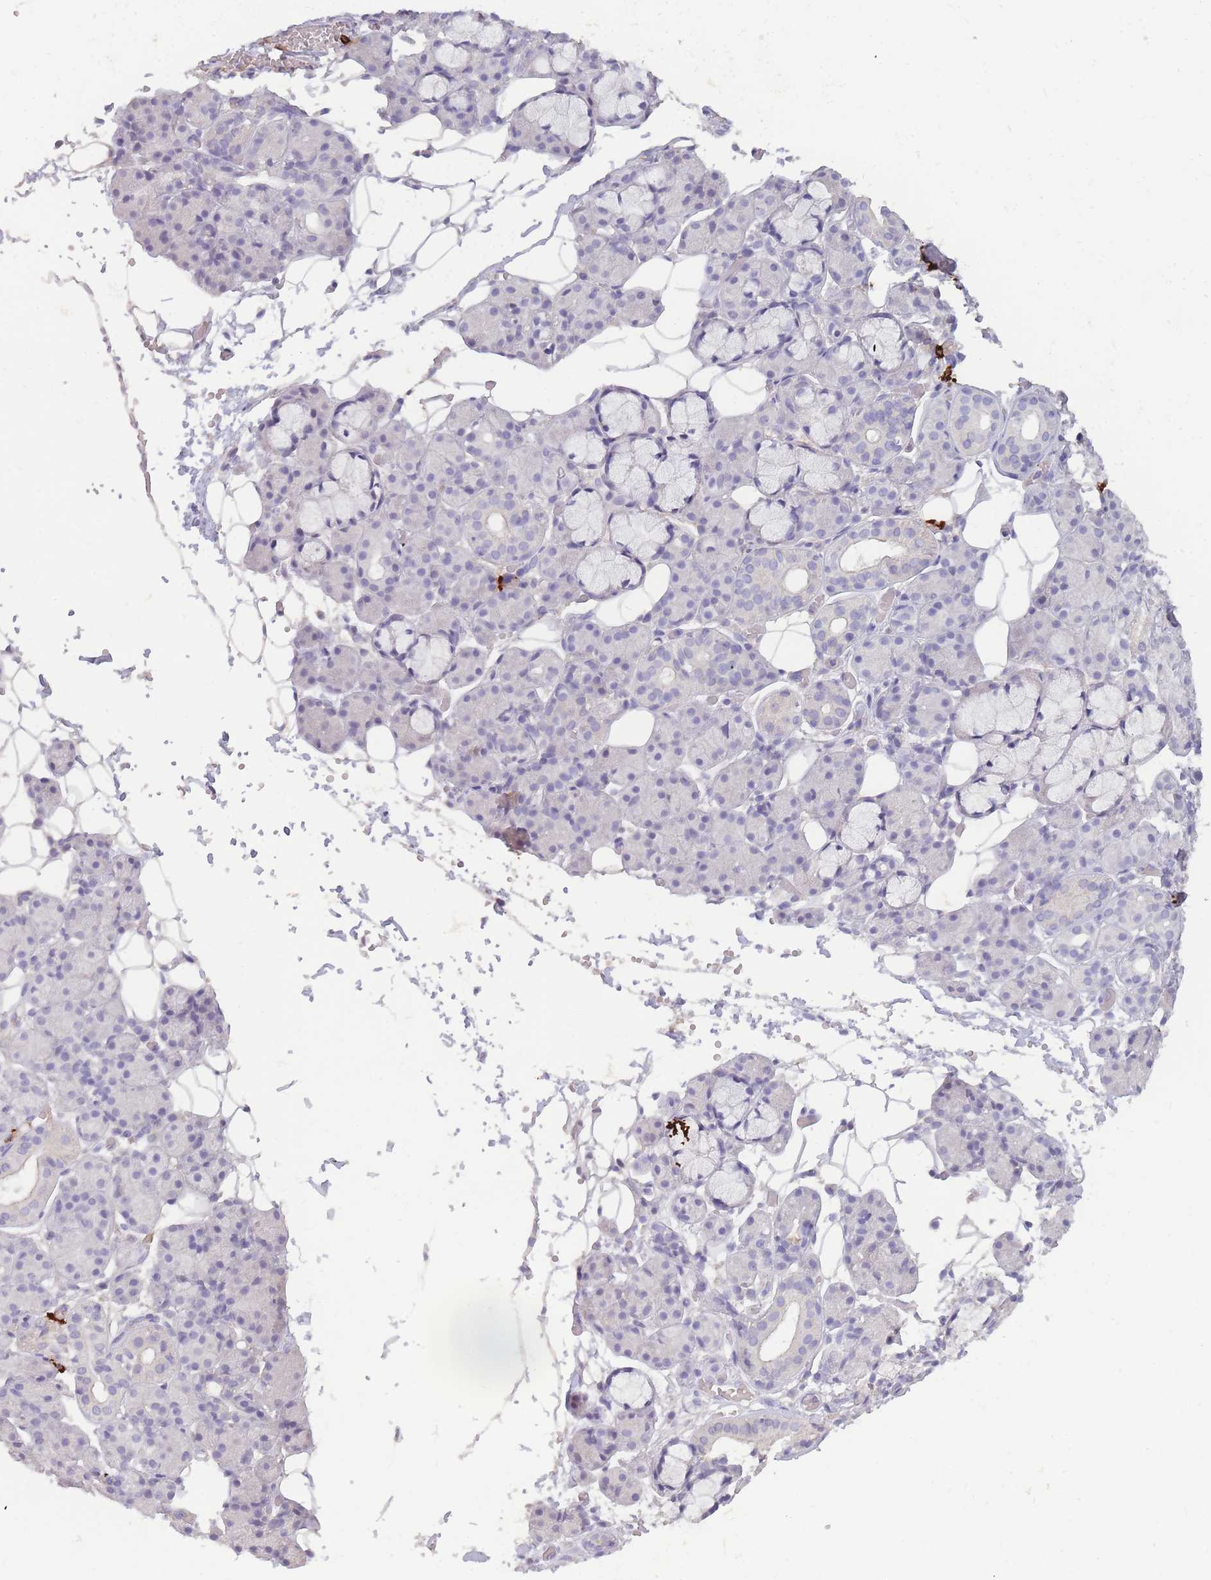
{"staining": {"intensity": "negative", "quantity": "none", "location": "none"}, "tissue": "salivary gland", "cell_type": "Glandular cells", "image_type": "normal", "snomed": [{"axis": "morphology", "description": "Normal tissue, NOS"}, {"axis": "topography", "description": "Salivary gland"}], "caption": "IHC image of benign salivary gland: salivary gland stained with DAB reveals no significant protein staining in glandular cells.", "gene": "TPSD1", "patient": {"sex": "male", "age": 63}}